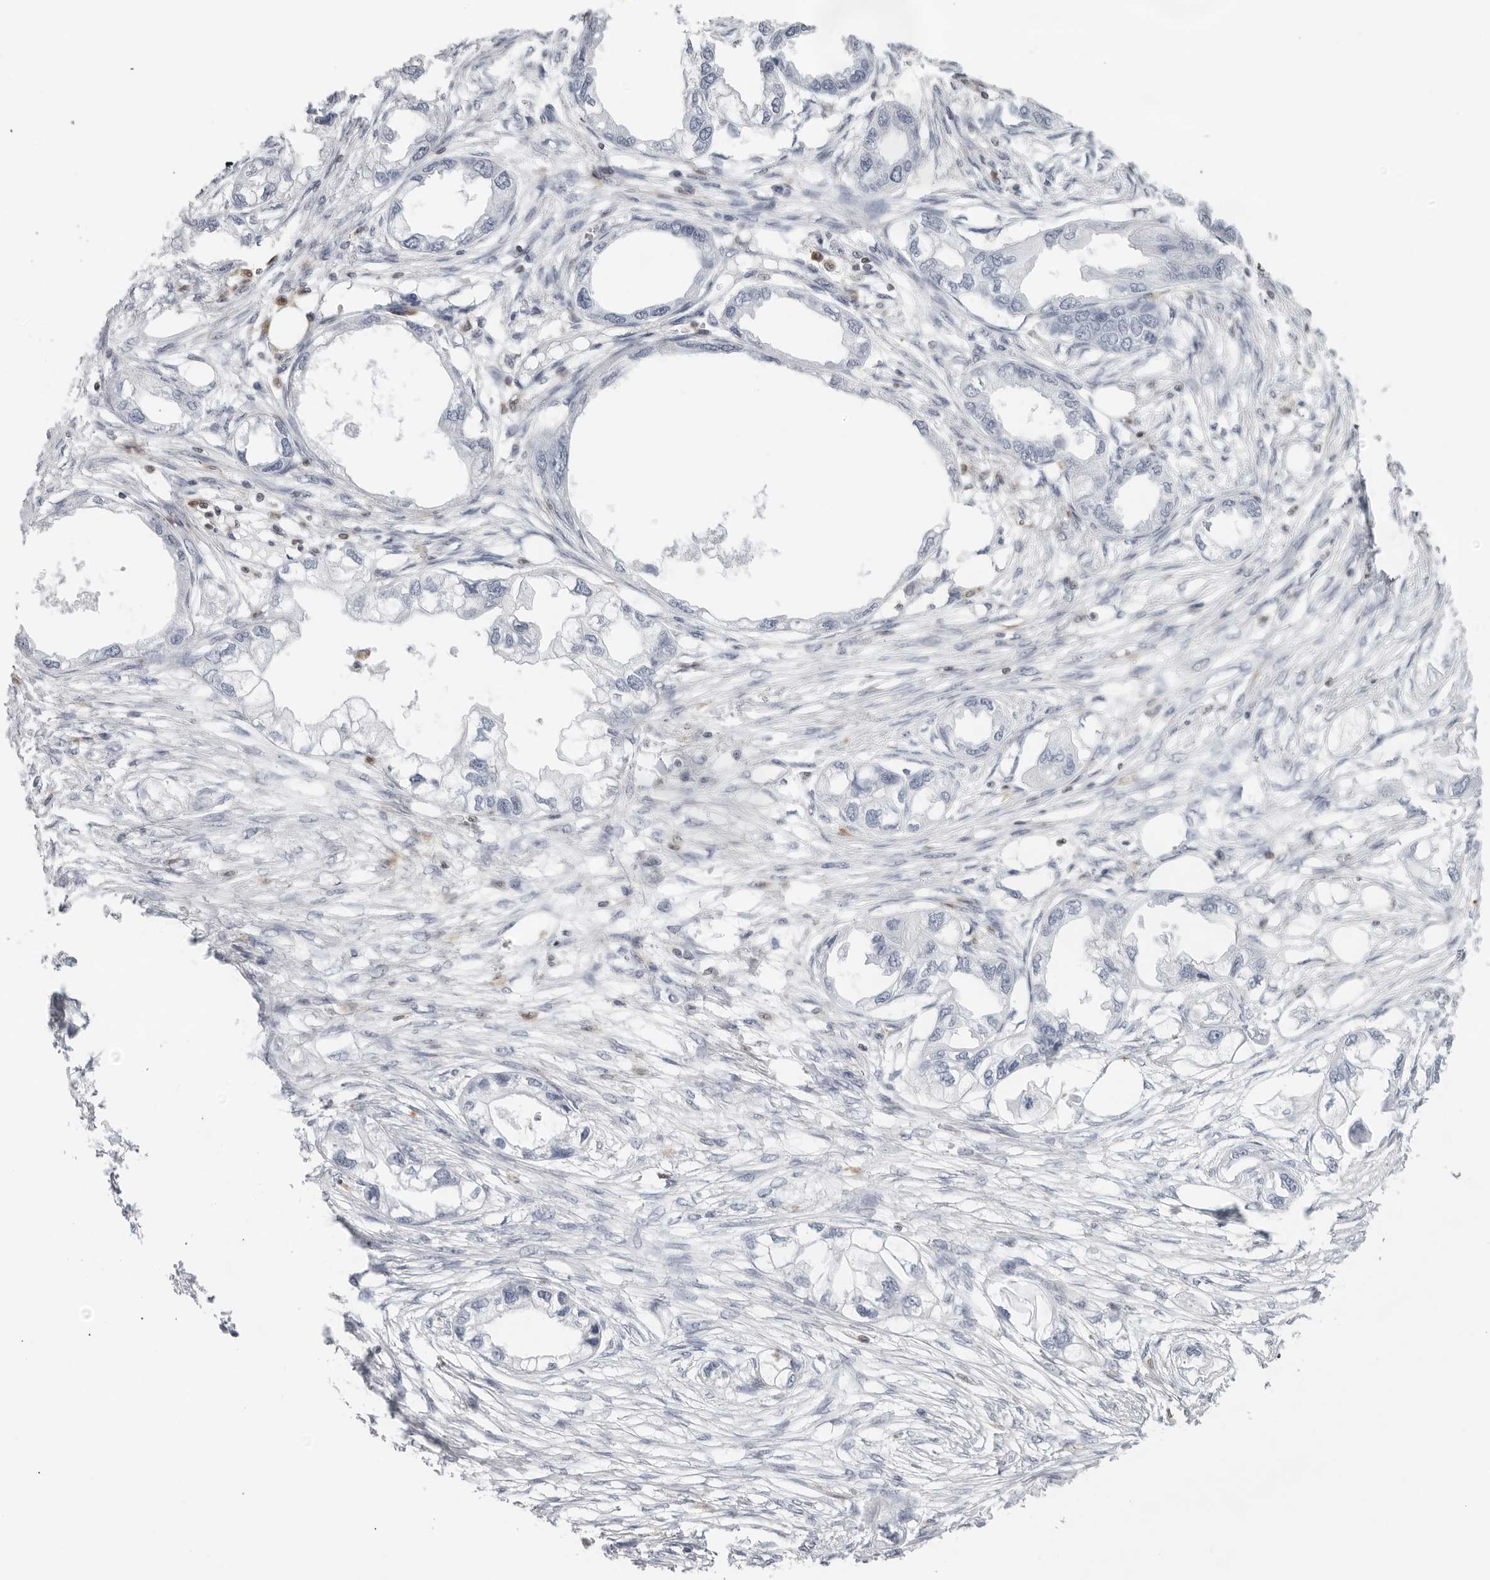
{"staining": {"intensity": "negative", "quantity": "none", "location": "none"}, "tissue": "endometrial cancer", "cell_type": "Tumor cells", "image_type": "cancer", "snomed": [{"axis": "morphology", "description": "Adenocarcinoma, NOS"}, {"axis": "morphology", "description": "Adenocarcinoma, metastatic, NOS"}, {"axis": "topography", "description": "Adipose tissue"}, {"axis": "topography", "description": "Endometrium"}], "caption": "Tumor cells are negative for protein expression in human endometrial cancer.", "gene": "FMNL1", "patient": {"sex": "female", "age": 67}}